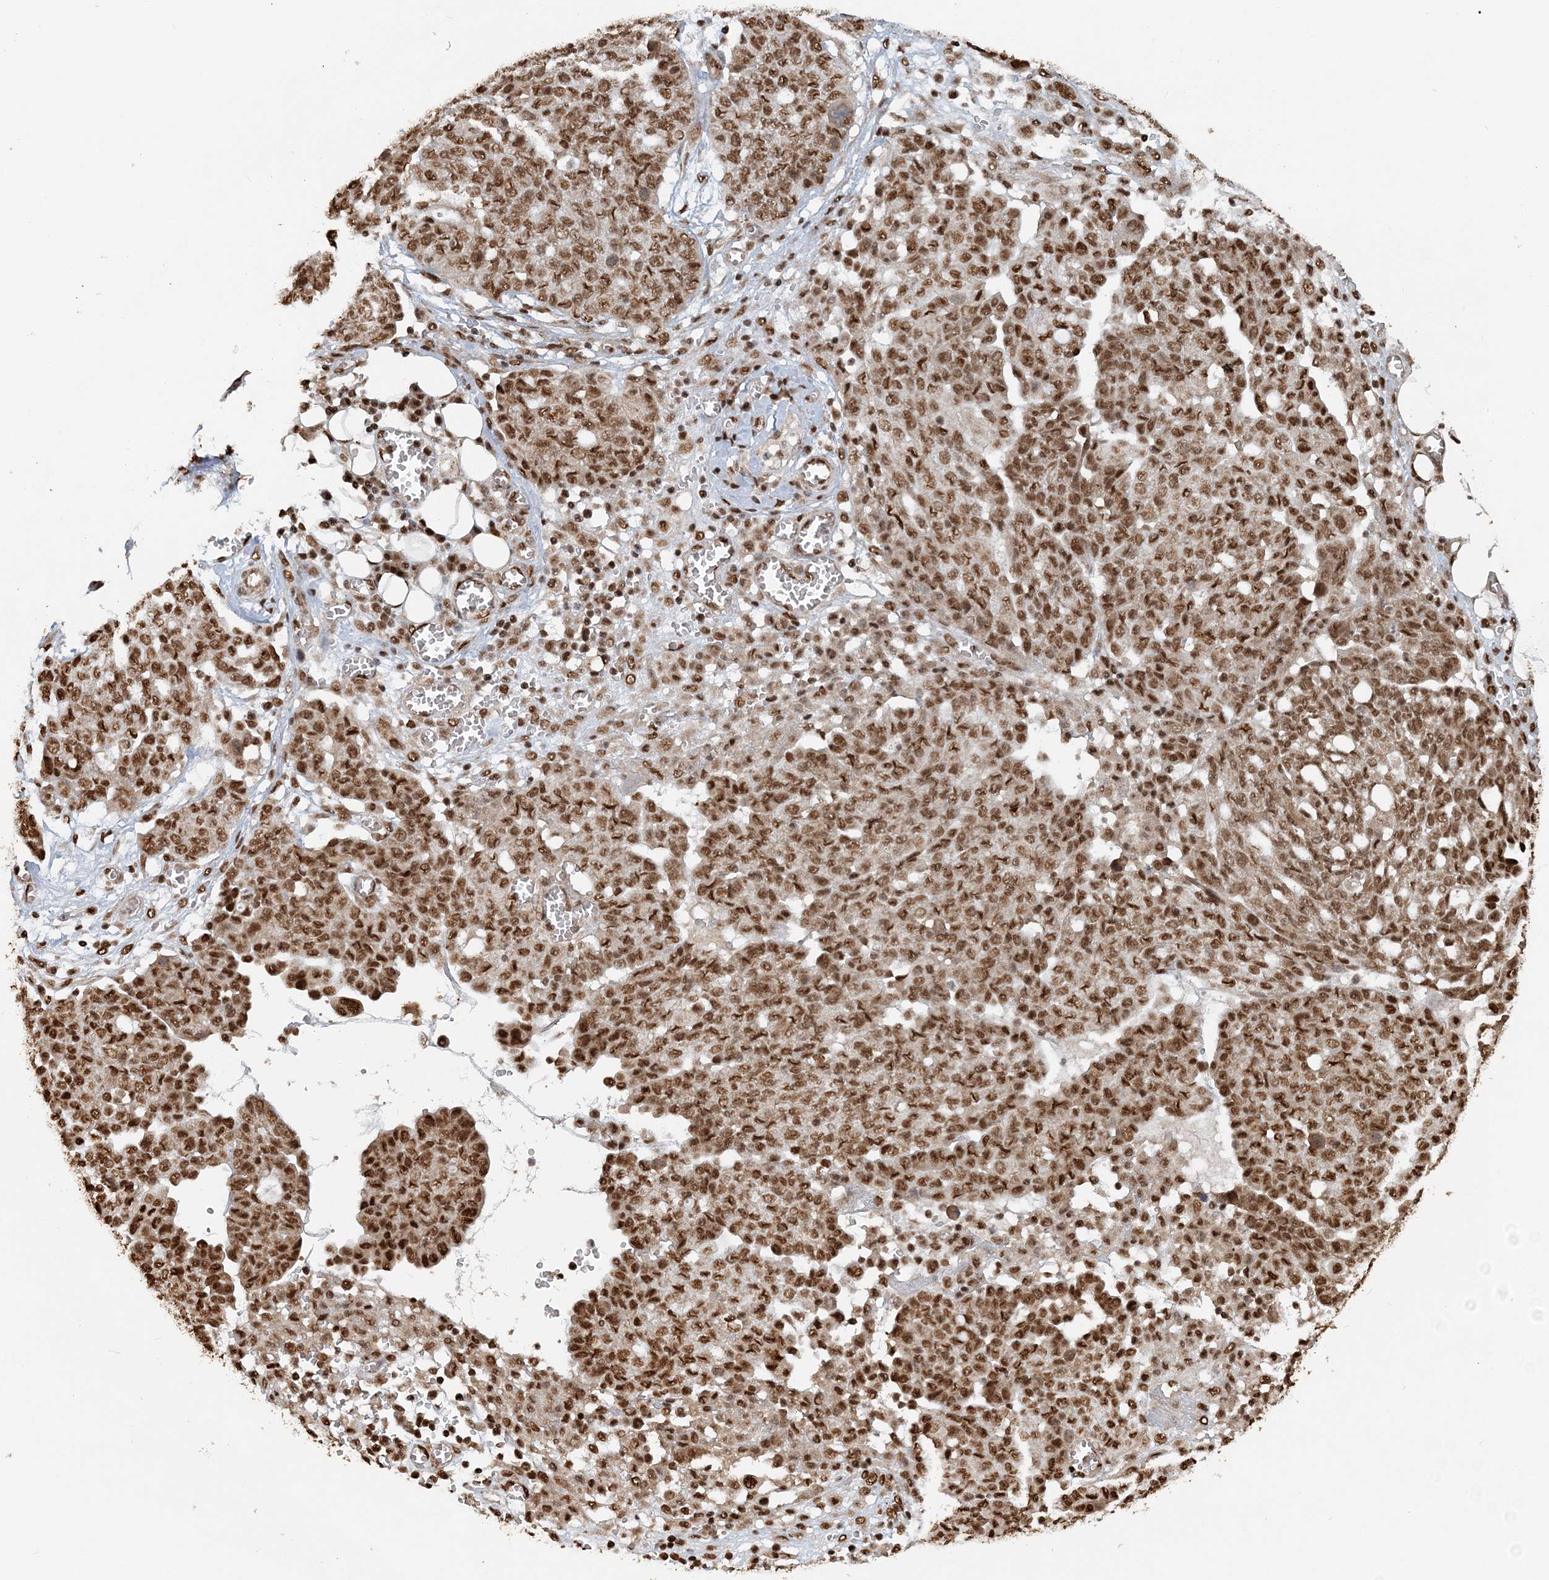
{"staining": {"intensity": "moderate", "quantity": ">75%", "location": "nuclear"}, "tissue": "ovarian cancer", "cell_type": "Tumor cells", "image_type": "cancer", "snomed": [{"axis": "morphology", "description": "Cystadenocarcinoma, serous, NOS"}, {"axis": "topography", "description": "Soft tissue"}, {"axis": "topography", "description": "Ovary"}], "caption": "Protein staining of serous cystadenocarcinoma (ovarian) tissue displays moderate nuclear staining in approximately >75% of tumor cells.", "gene": "ARHGAP35", "patient": {"sex": "female", "age": 57}}